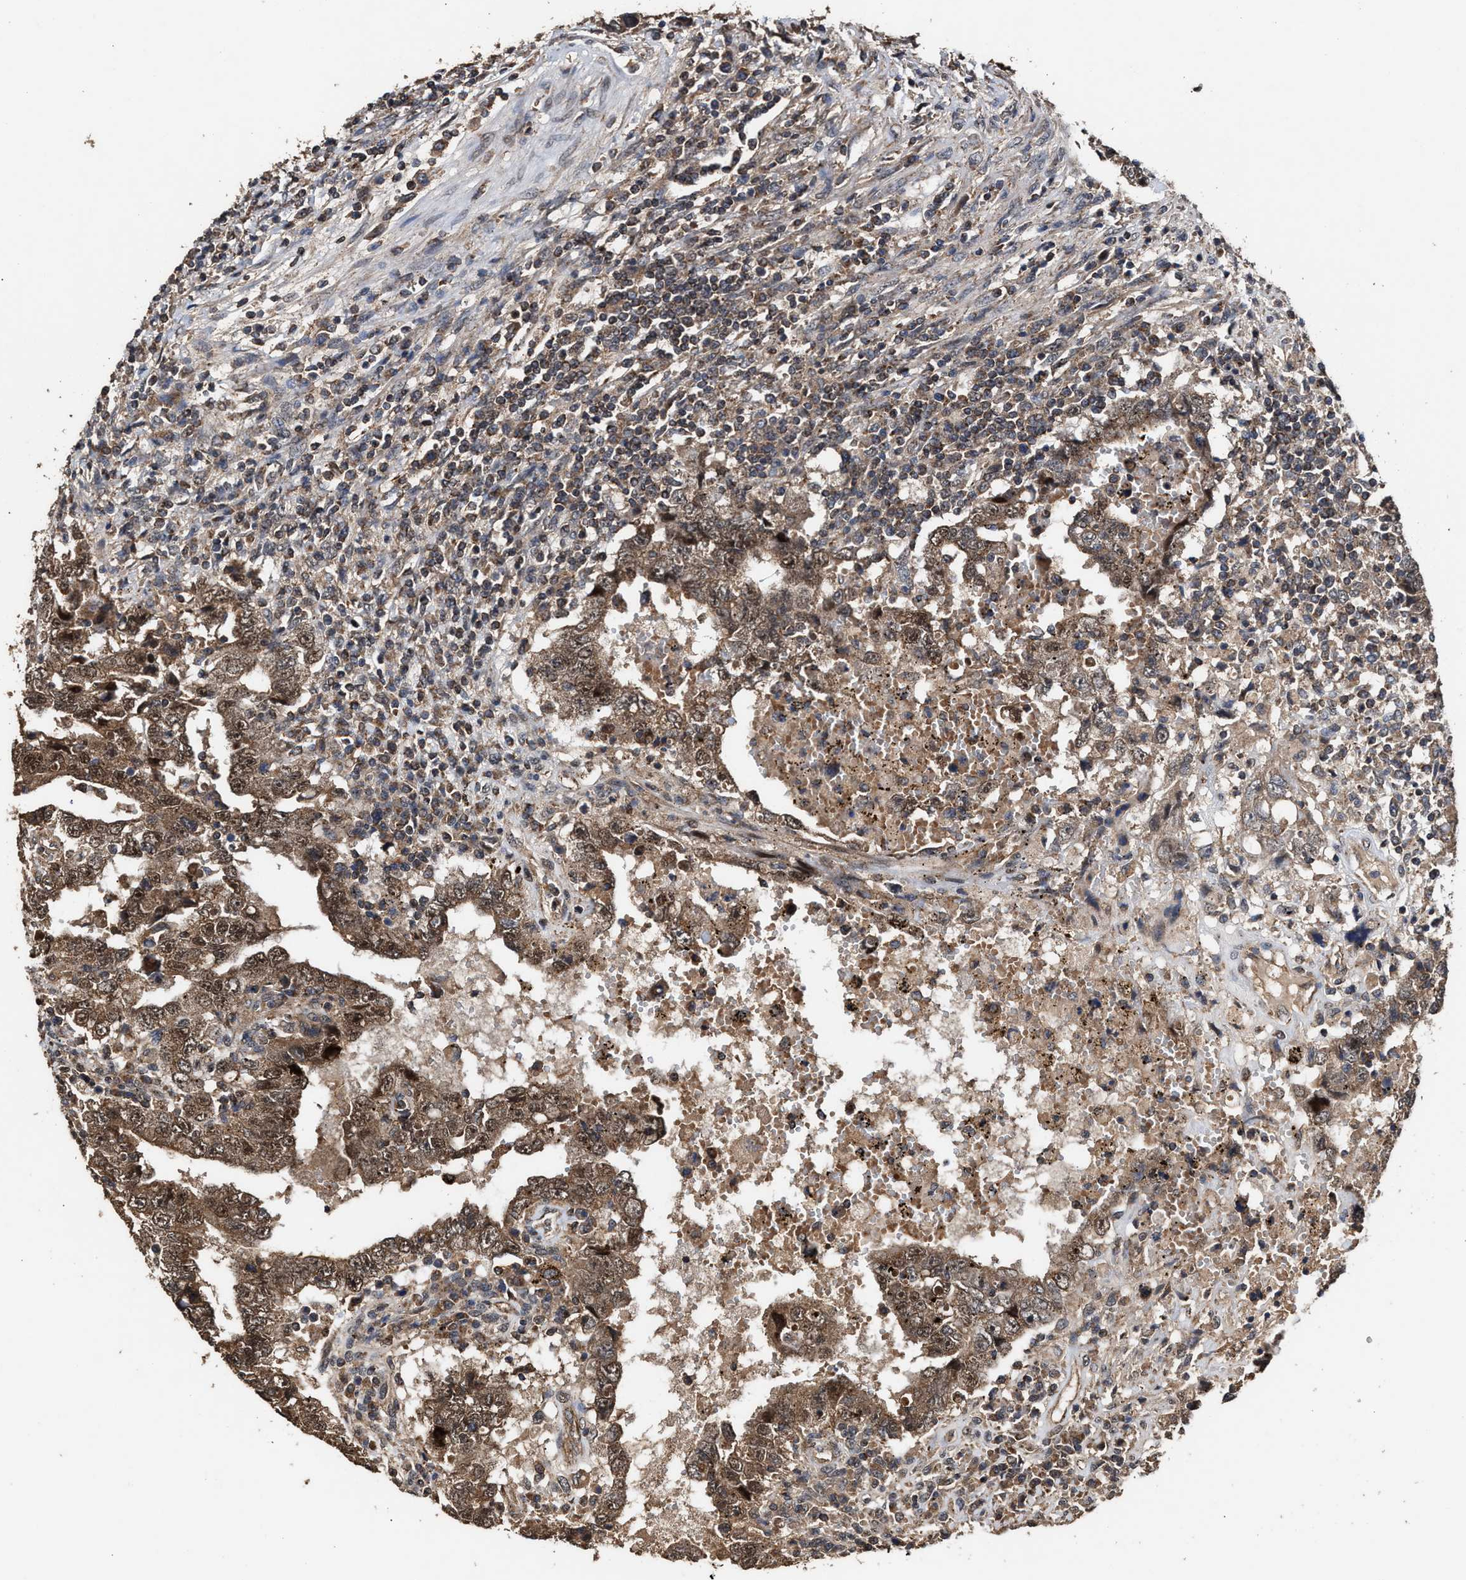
{"staining": {"intensity": "moderate", "quantity": ">75%", "location": "cytoplasmic/membranous,nuclear"}, "tissue": "testis cancer", "cell_type": "Tumor cells", "image_type": "cancer", "snomed": [{"axis": "morphology", "description": "Carcinoma, Embryonal, NOS"}, {"axis": "topography", "description": "Testis"}], "caption": "About >75% of tumor cells in testis cancer (embryonal carcinoma) reveal moderate cytoplasmic/membranous and nuclear protein positivity as visualized by brown immunohistochemical staining.", "gene": "ZNHIT6", "patient": {"sex": "male", "age": 26}}